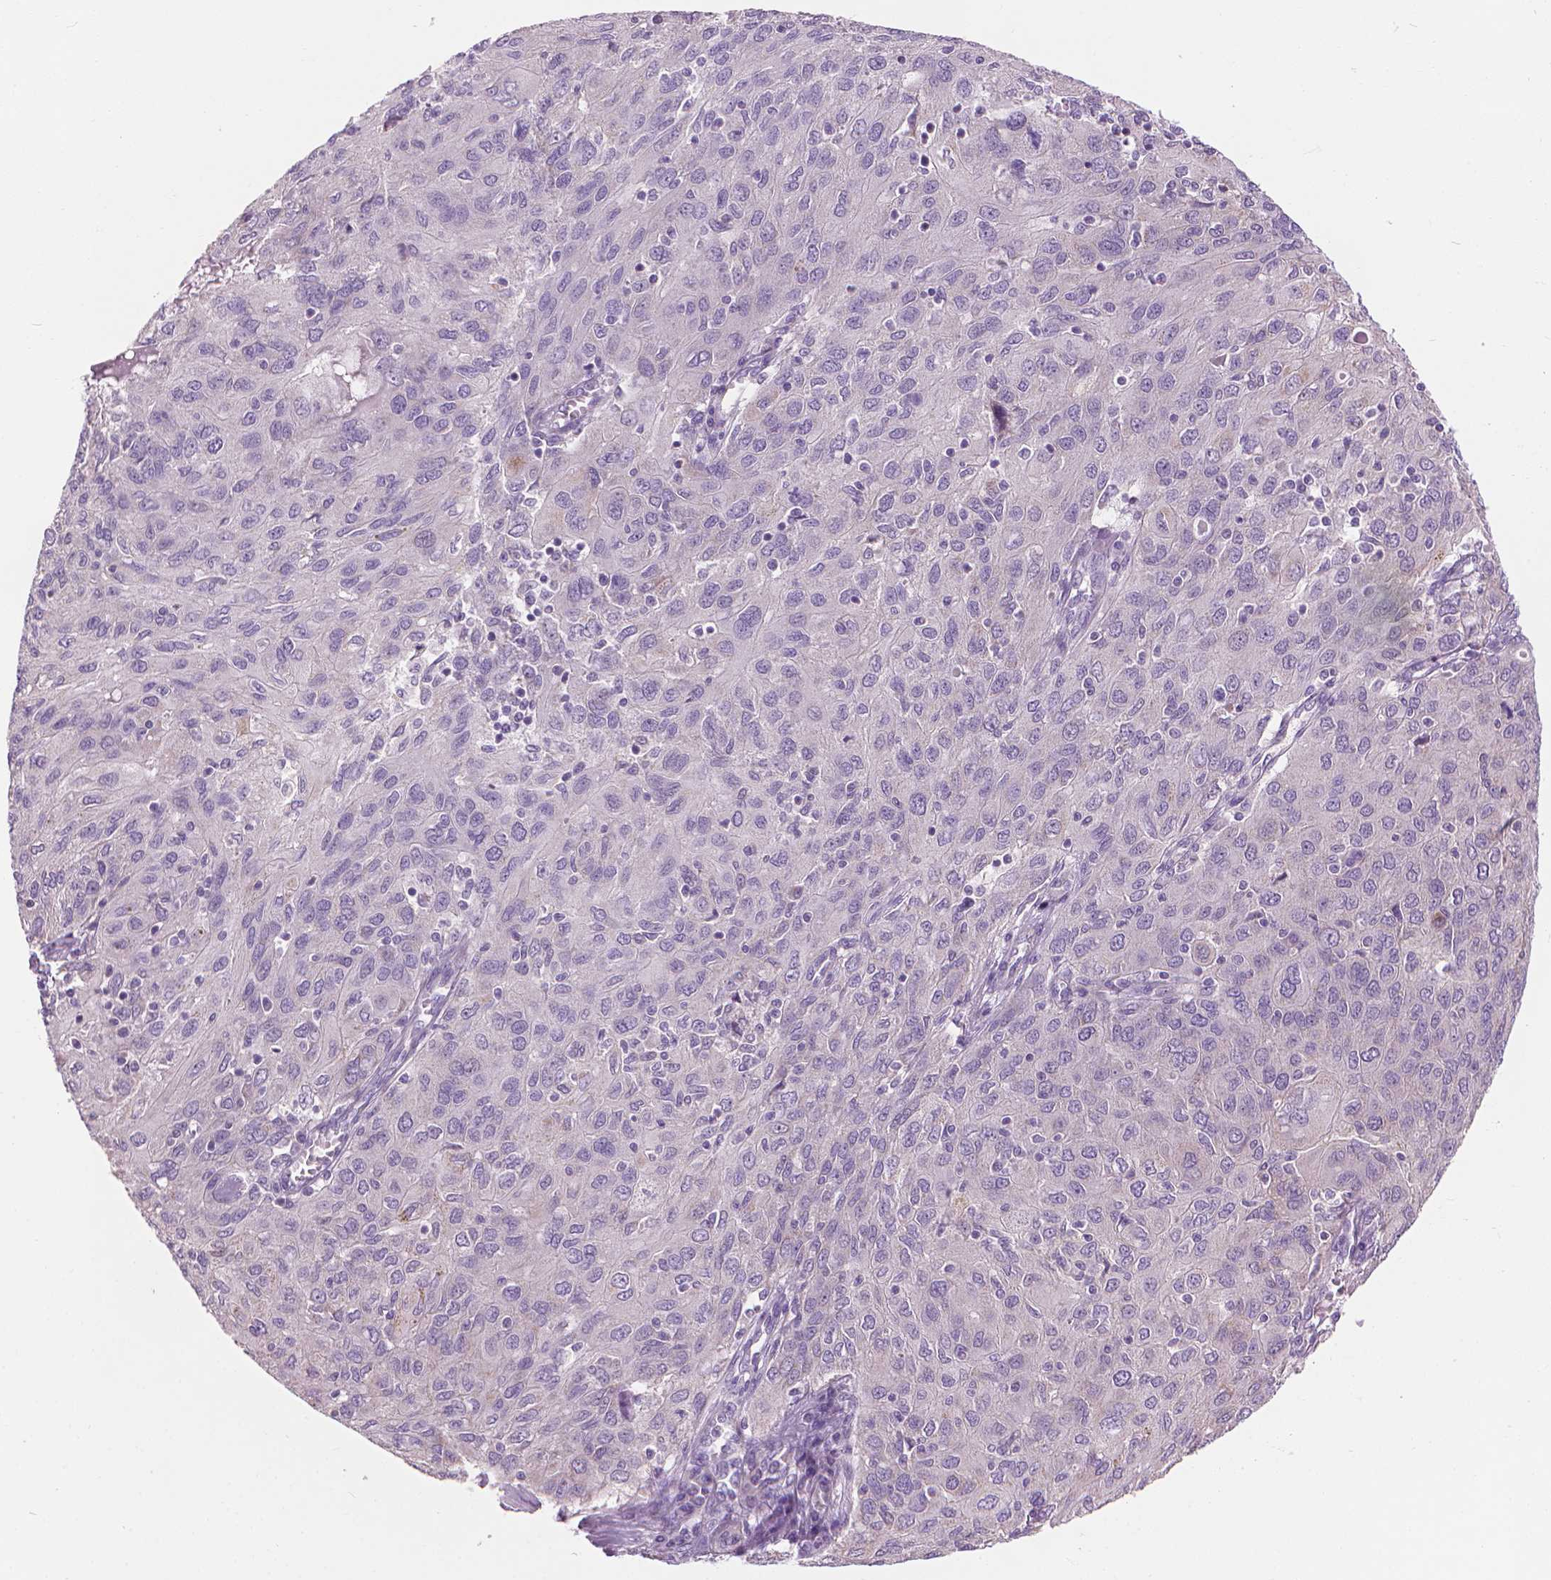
{"staining": {"intensity": "negative", "quantity": "none", "location": "none"}, "tissue": "ovarian cancer", "cell_type": "Tumor cells", "image_type": "cancer", "snomed": [{"axis": "morphology", "description": "Carcinoma, endometroid"}, {"axis": "topography", "description": "Ovary"}], "caption": "Immunohistochemistry (IHC) of human ovarian cancer exhibits no expression in tumor cells.", "gene": "CFAP126", "patient": {"sex": "female", "age": 50}}